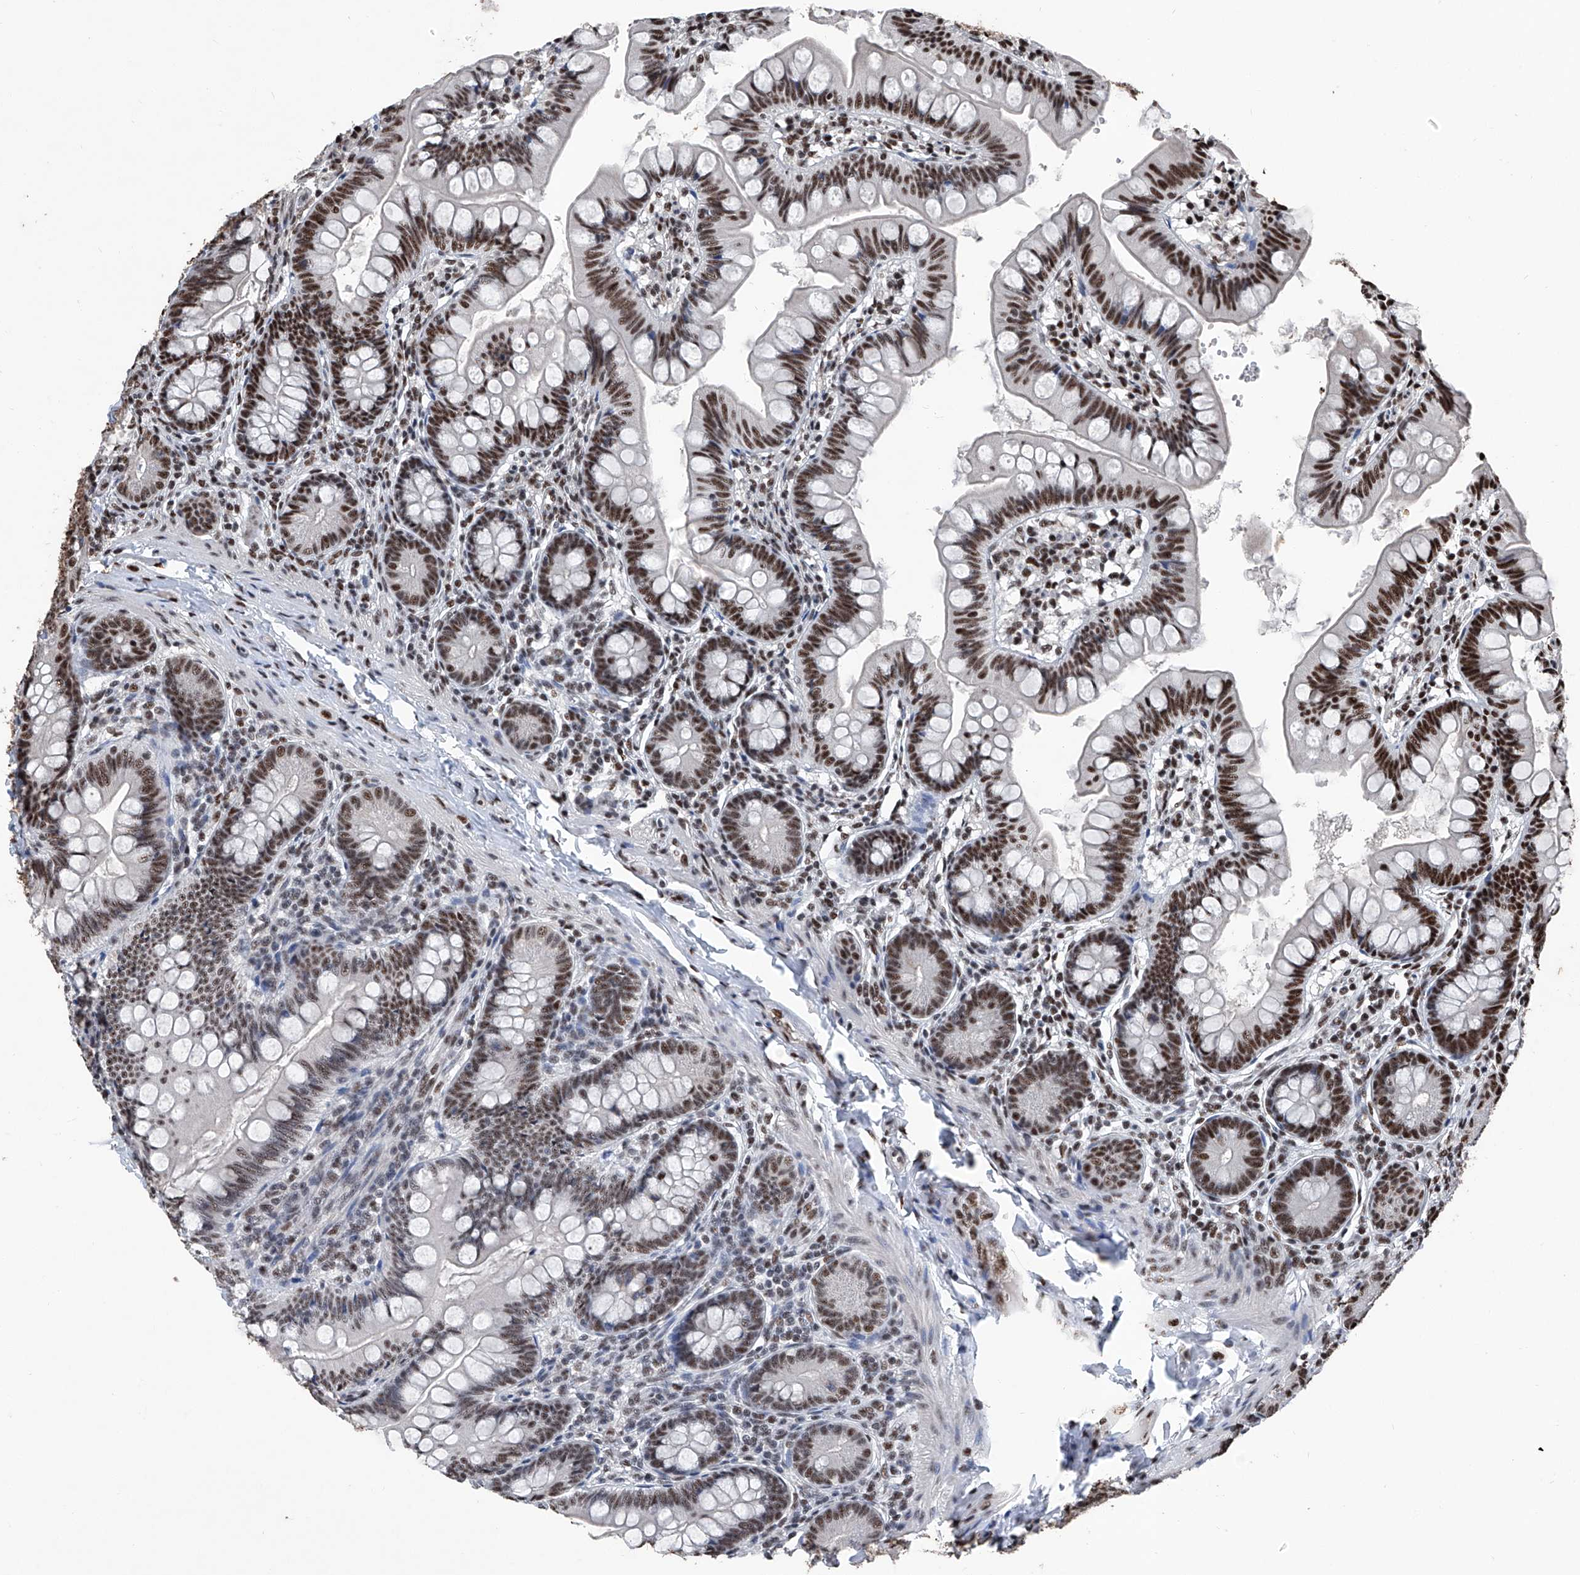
{"staining": {"intensity": "strong", "quantity": ">75%", "location": "nuclear"}, "tissue": "small intestine", "cell_type": "Glandular cells", "image_type": "normal", "snomed": [{"axis": "morphology", "description": "Normal tissue, NOS"}, {"axis": "topography", "description": "Small intestine"}], "caption": "The immunohistochemical stain labels strong nuclear positivity in glandular cells of benign small intestine.", "gene": "DDX39B", "patient": {"sex": "male", "age": 7}}